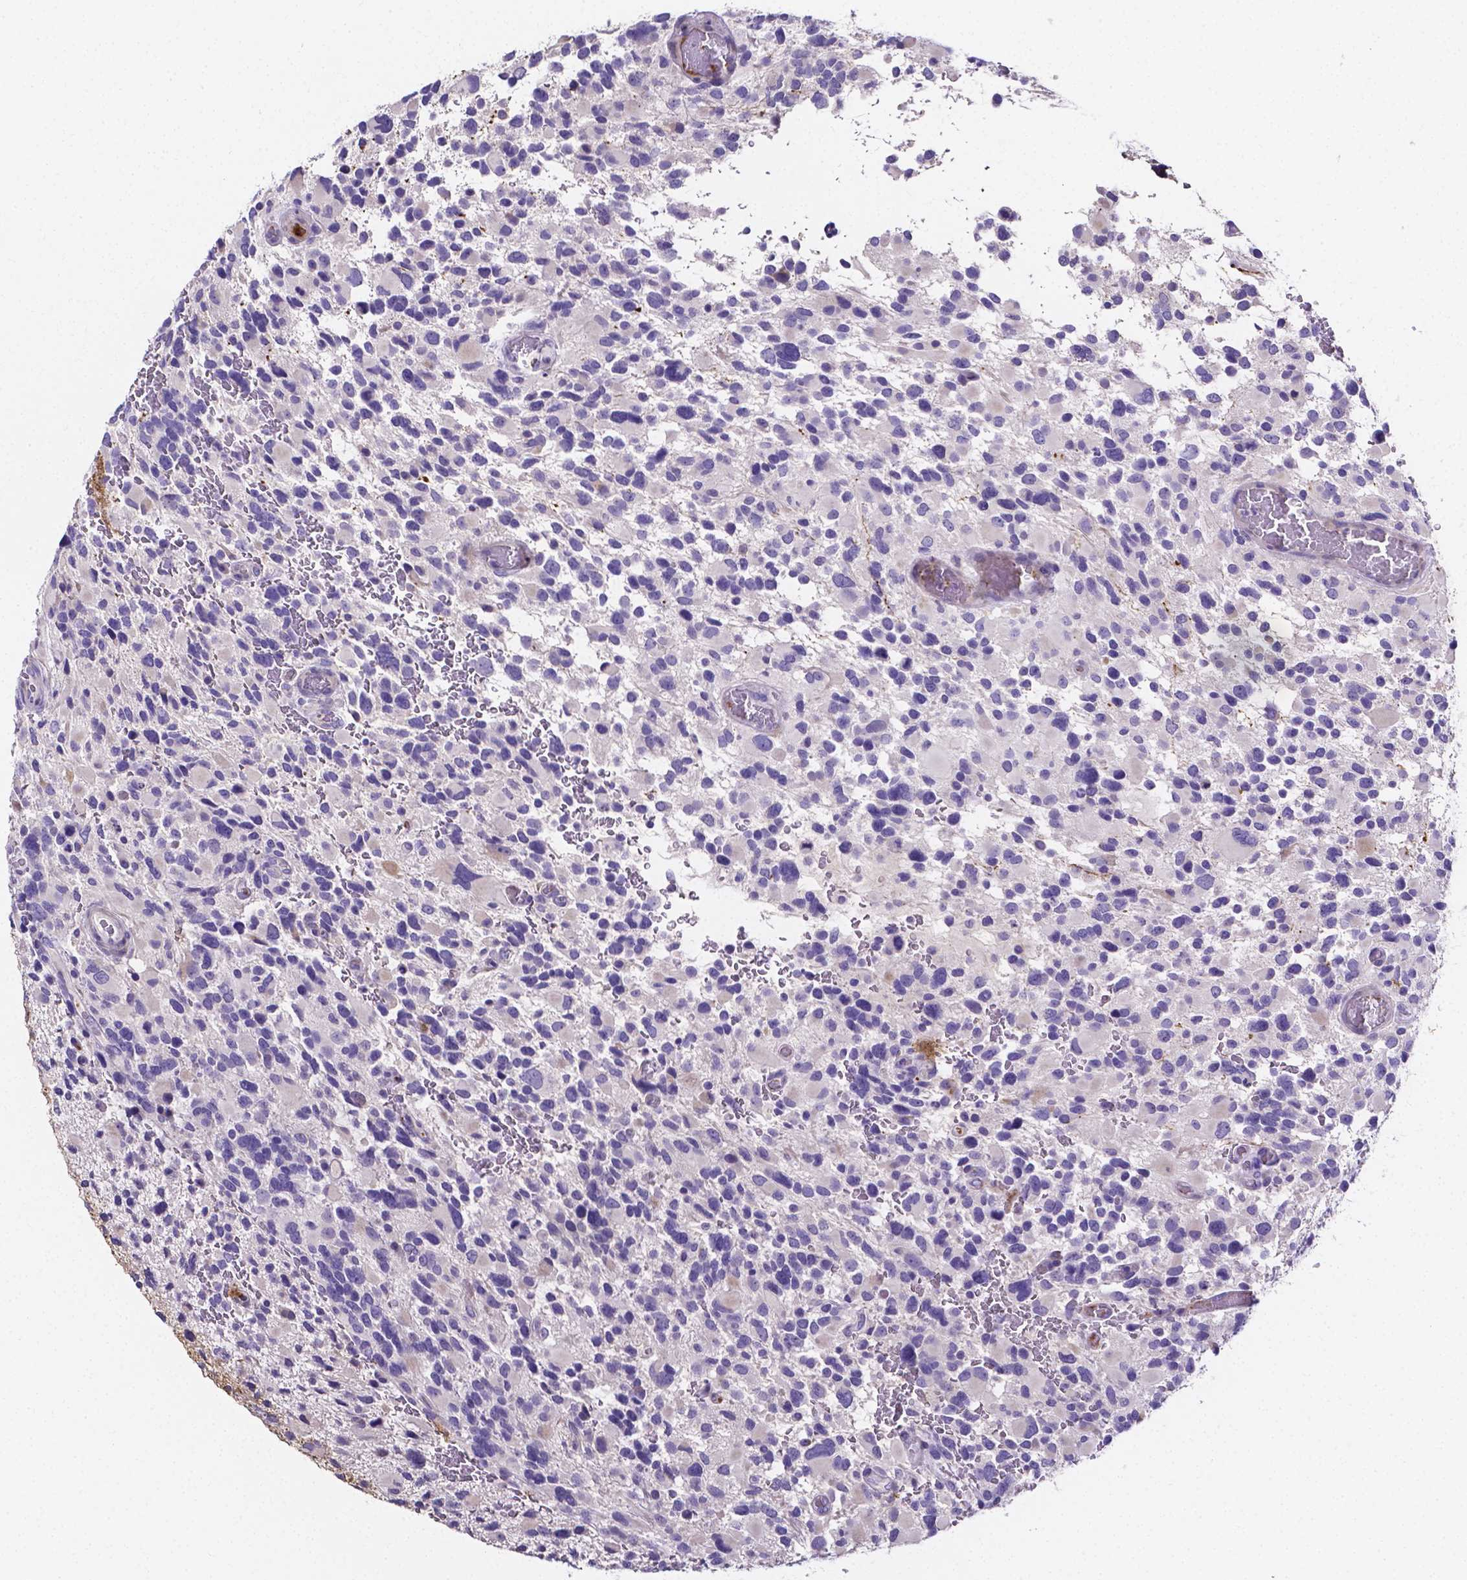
{"staining": {"intensity": "negative", "quantity": "none", "location": "none"}, "tissue": "glioma", "cell_type": "Tumor cells", "image_type": "cancer", "snomed": [{"axis": "morphology", "description": "Glioma, malignant, Low grade"}, {"axis": "topography", "description": "Brain"}], "caption": "Photomicrograph shows no significant protein positivity in tumor cells of low-grade glioma (malignant).", "gene": "NRGN", "patient": {"sex": "female", "age": 32}}